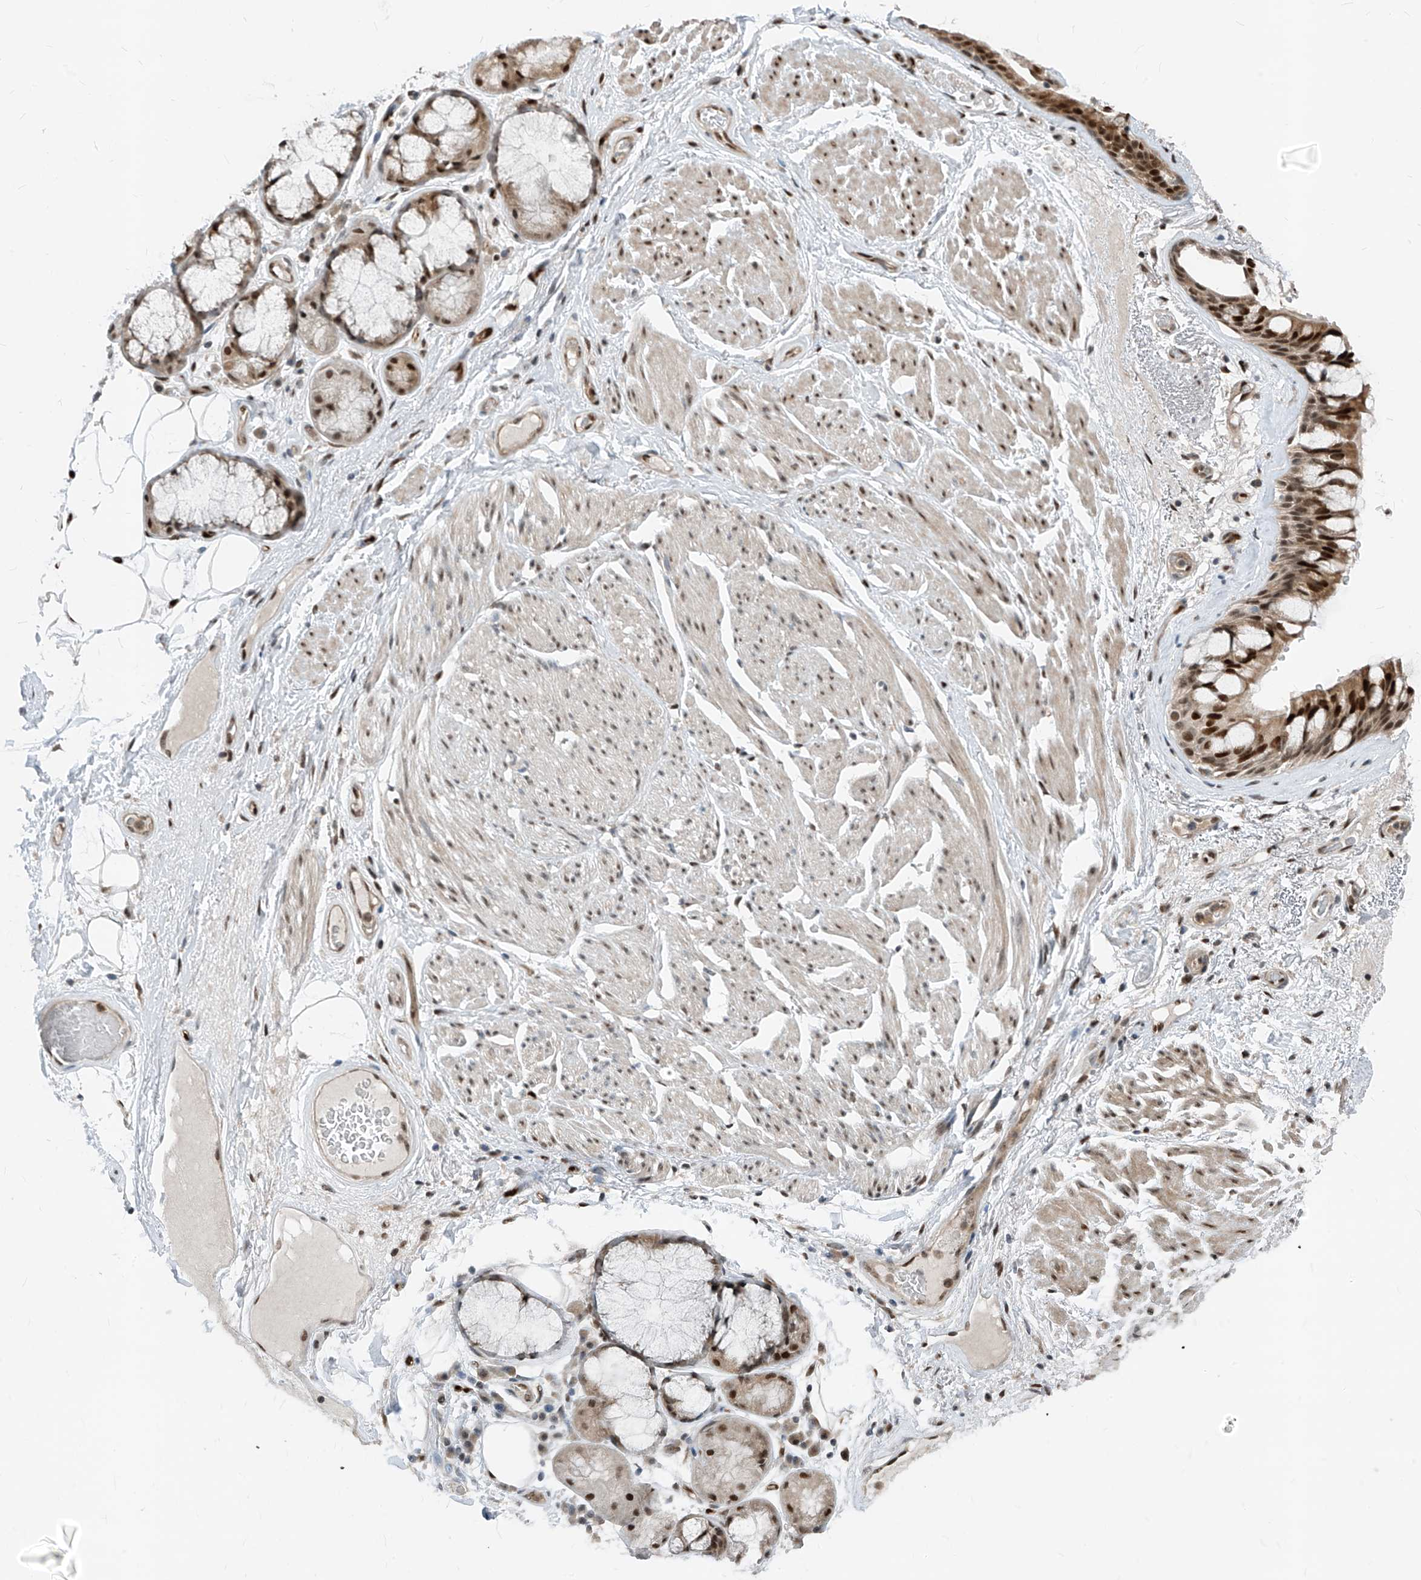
{"staining": {"intensity": "strong", "quantity": ">75%", "location": "cytoplasmic/membranous"}, "tissue": "adipose tissue", "cell_type": "Adipocytes", "image_type": "normal", "snomed": [{"axis": "morphology", "description": "Normal tissue, NOS"}, {"axis": "topography", "description": "Bronchus"}], "caption": "About >75% of adipocytes in normal adipose tissue show strong cytoplasmic/membranous protein expression as visualized by brown immunohistochemical staining.", "gene": "RBP7", "patient": {"sex": "male", "age": 66}}